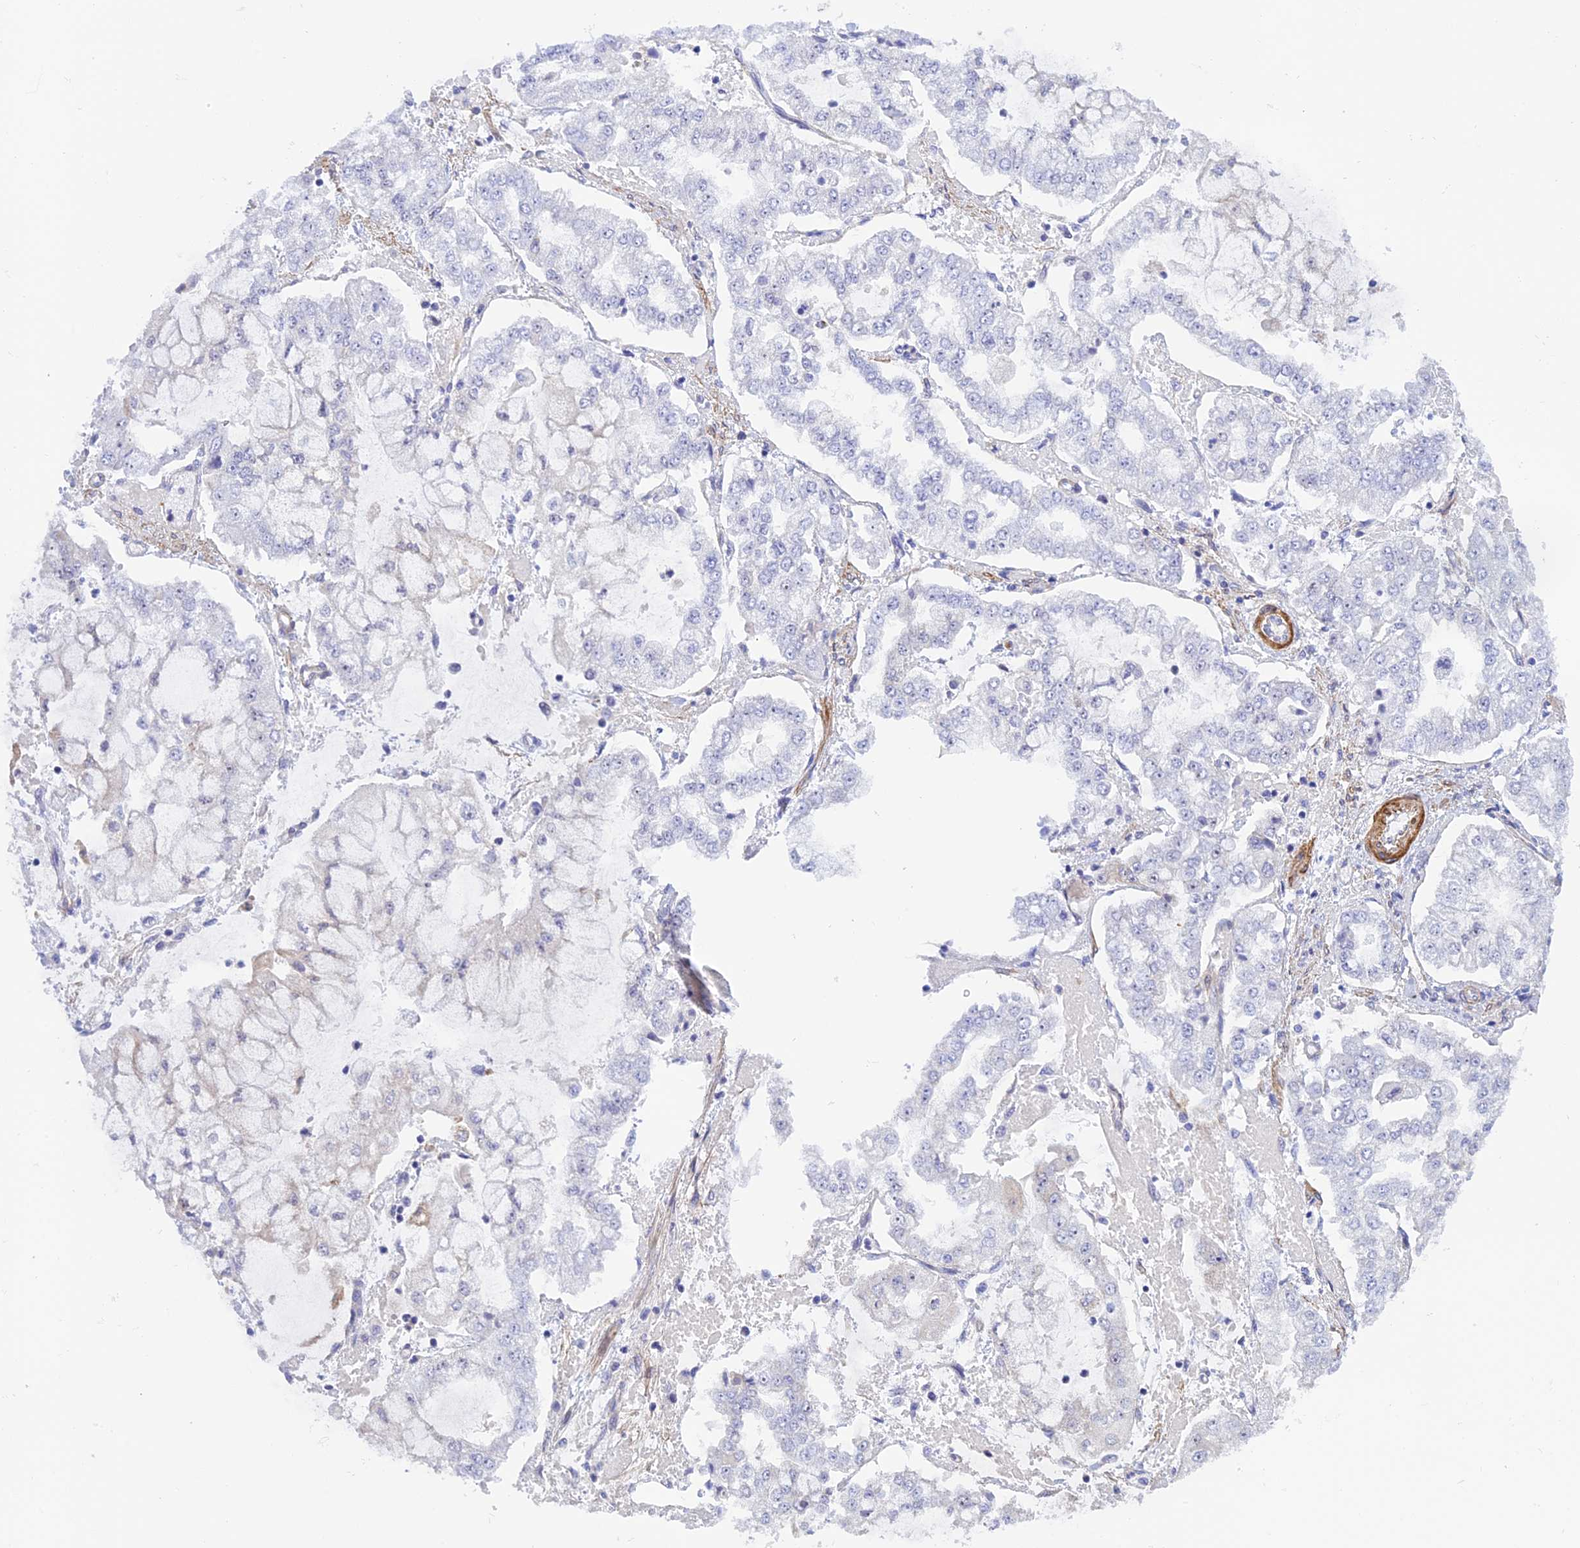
{"staining": {"intensity": "negative", "quantity": "none", "location": "none"}, "tissue": "stomach cancer", "cell_type": "Tumor cells", "image_type": "cancer", "snomed": [{"axis": "morphology", "description": "Adenocarcinoma, NOS"}, {"axis": "topography", "description": "Stomach"}], "caption": "Adenocarcinoma (stomach) stained for a protein using immunohistochemistry (IHC) demonstrates no expression tumor cells.", "gene": "ZDHHC16", "patient": {"sex": "male", "age": 76}}